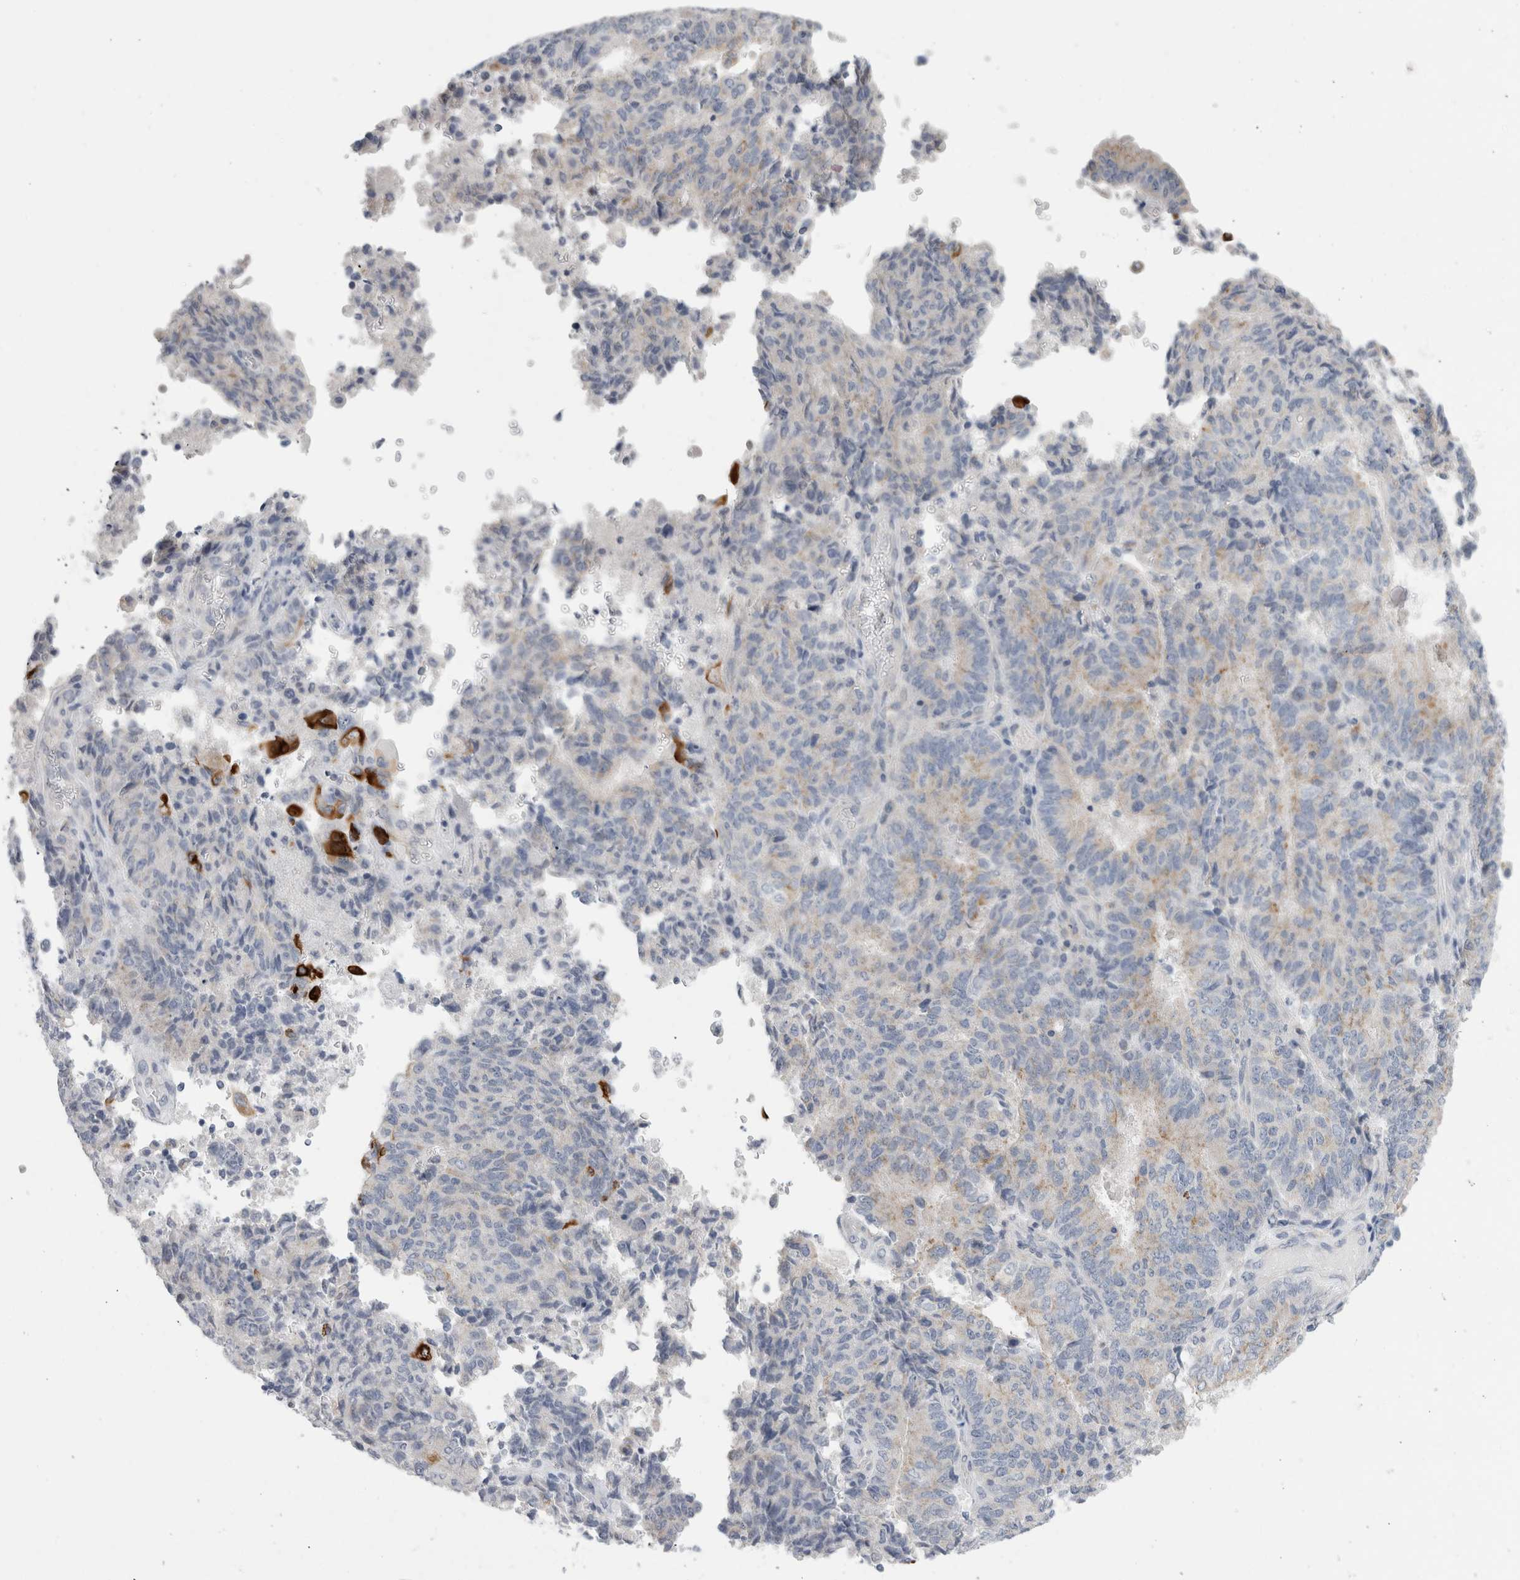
{"staining": {"intensity": "strong", "quantity": "<25%", "location": "cytoplasmic/membranous"}, "tissue": "endometrial cancer", "cell_type": "Tumor cells", "image_type": "cancer", "snomed": [{"axis": "morphology", "description": "Adenocarcinoma, NOS"}, {"axis": "topography", "description": "Endometrium"}], "caption": "The micrograph reveals a brown stain indicating the presence of a protein in the cytoplasmic/membranous of tumor cells in endometrial cancer (adenocarcinoma). (Brightfield microscopy of DAB IHC at high magnification).", "gene": "GAA", "patient": {"sex": "female", "age": 80}}